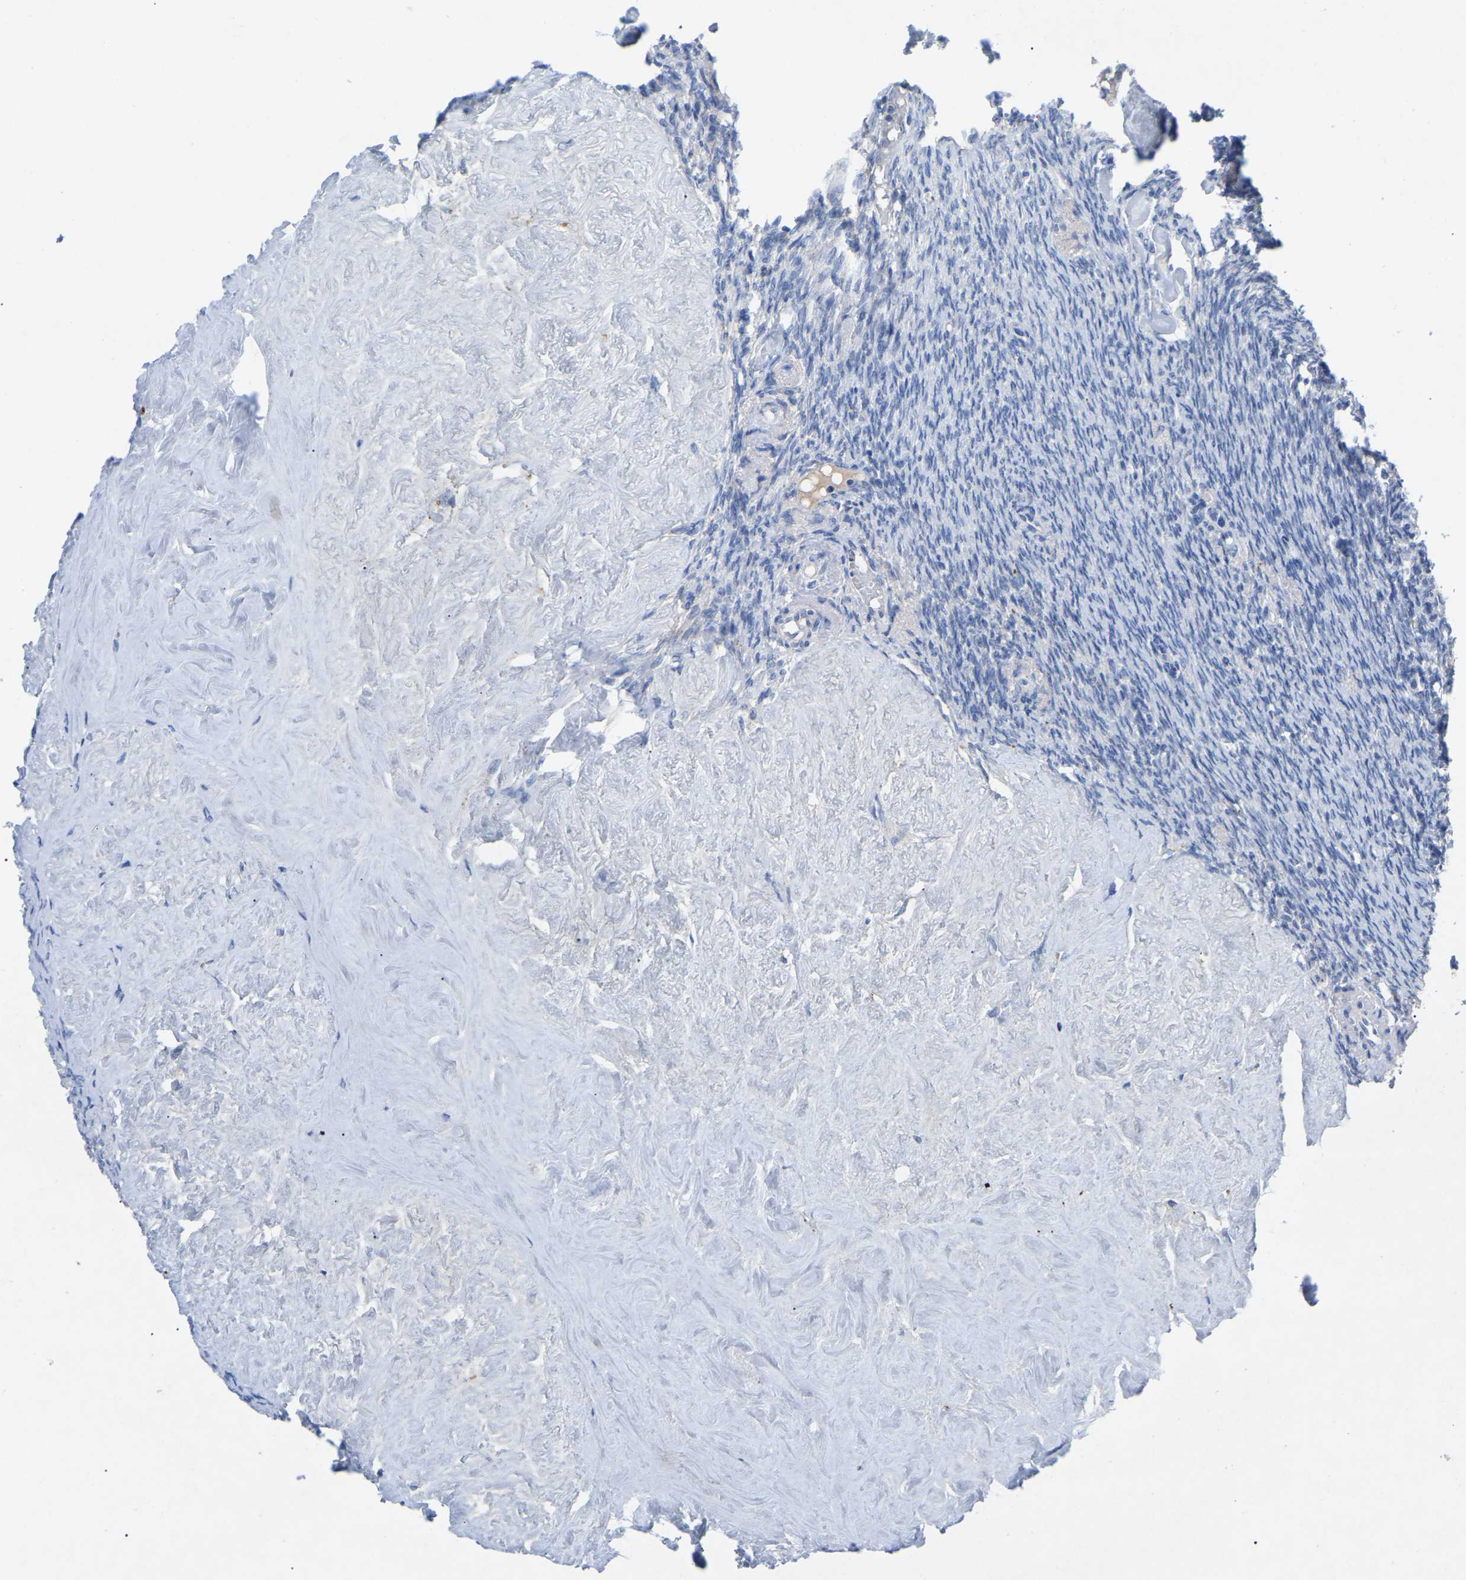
{"staining": {"intensity": "negative", "quantity": "none", "location": "none"}, "tissue": "ovary", "cell_type": "Ovarian stroma cells", "image_type": "normal", "snomed": [{"axis": "morphology", "description": "Normal tissue, NOS"}, {"axis": "topography", "description": "Ovary"}], "caption": "The photomicrograph displays no staining of ovarian stroma cells in unremarkable ovary.", "gene": "SMPD2", "patient": {"sex": "female", "age": 41}}